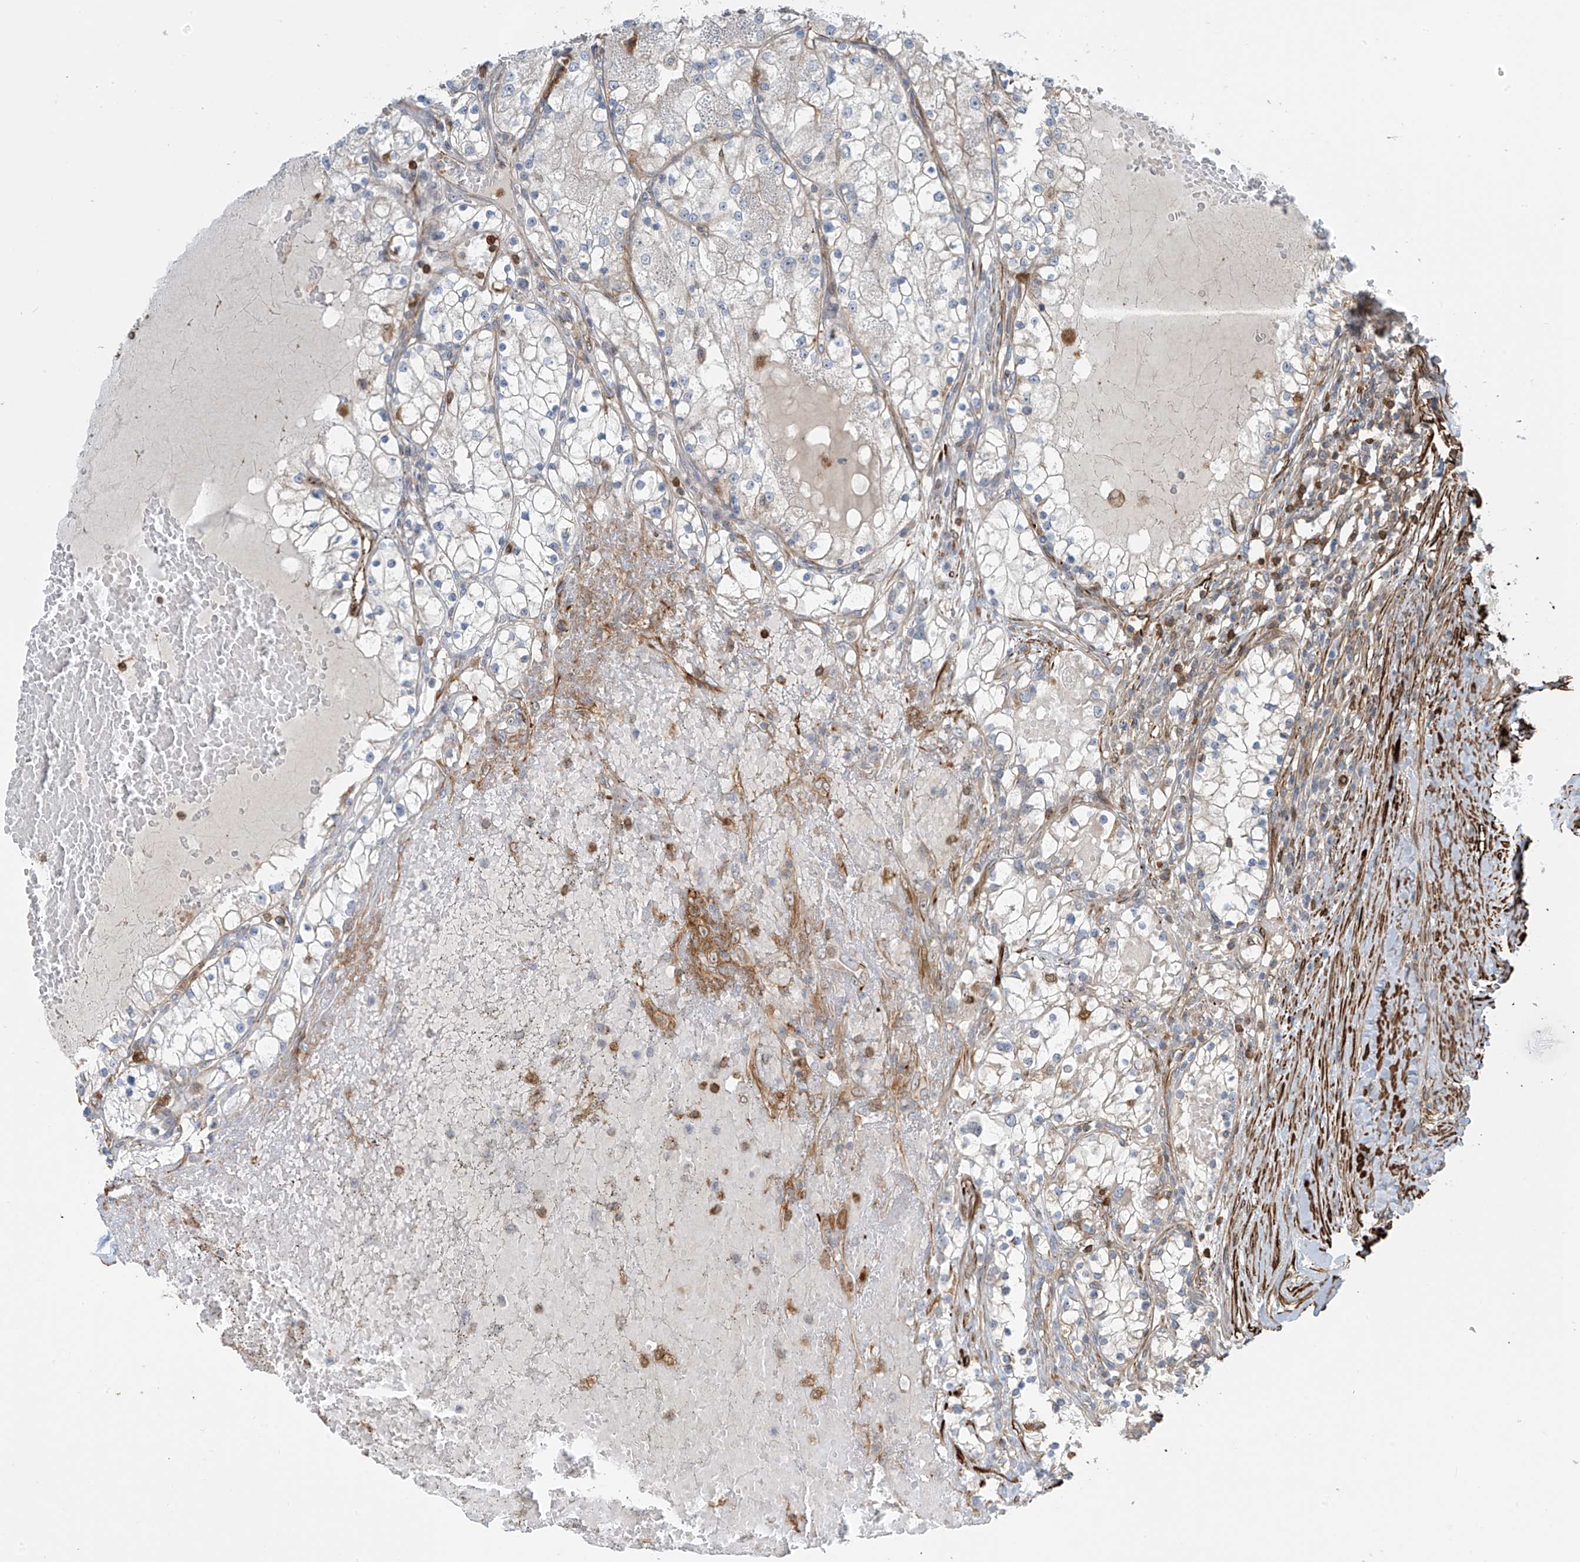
{"staining": {"intensity": "negative", "quantity": "none", "location": "none"}, "tissue": "renal cancer", "cell_type": "Tumor cells", "image_type": "cancer", "snomed": [{"axis": "morphology", "description": "Normal tissue, NOS"}, {"axis": "morphology", "description": "Adenocarcinoma, NOS"}, {"axis": "topography", "description": "Kidney"}], "caption": "Immunohistochemistry (IHC) micrograph of adenocarcinoma (renal) stained for a protein (brown), which exhibits no positivity in tumor cells. (DAB (3,3'-diaminobenzidine) IHC, high magnification).", "gene": "SH3BGRL3", "patient": {"sex": "male", "age": 68}}